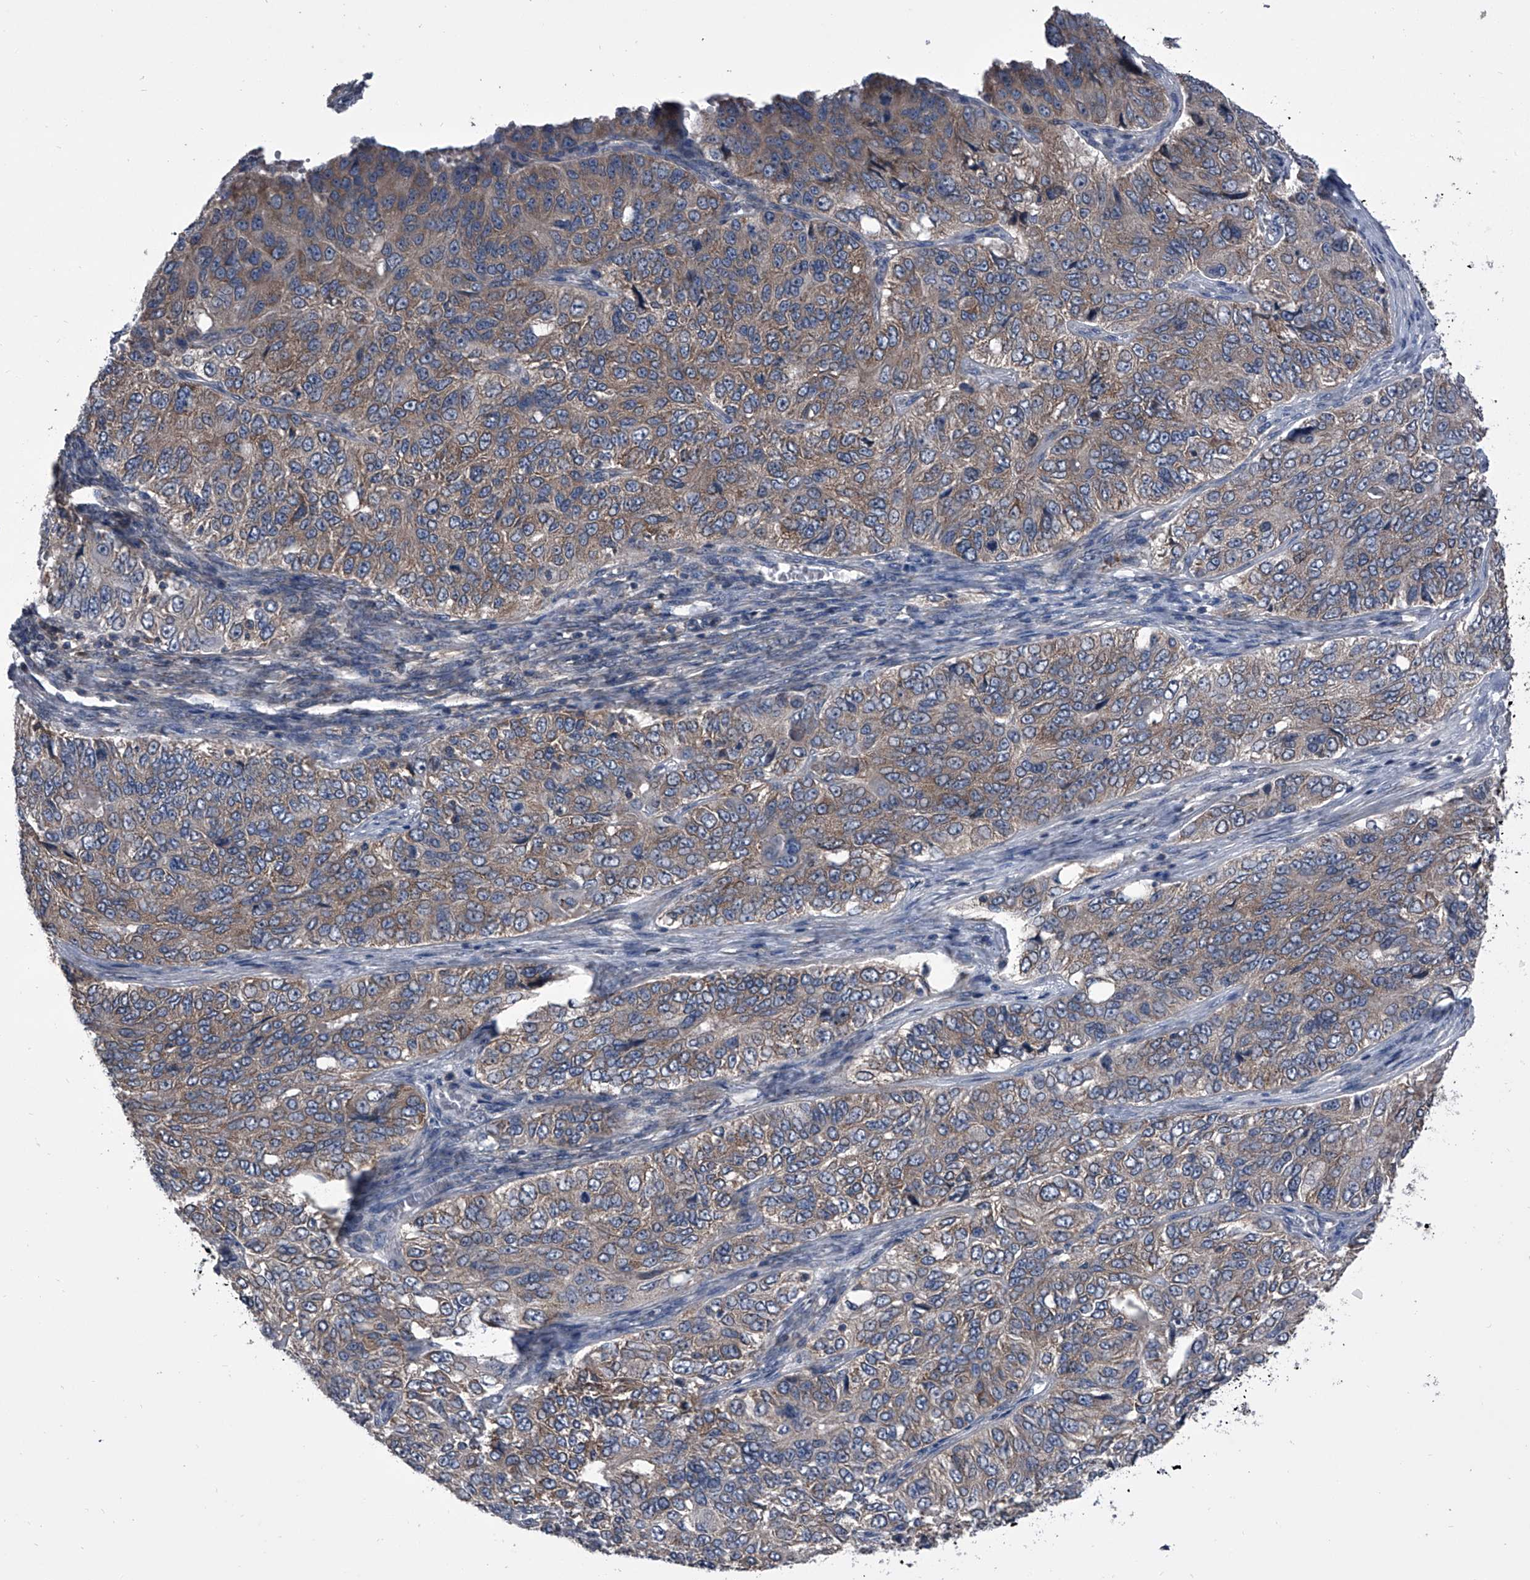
{"staining": {"intensity": "moderate", "quantity": ">75%", "location": "cytoplasmic/membranous"}, "tissue": "ovarian cancer", "cell_type": "Tumor cells", "image_type": "cancer", "snomed": [{"axis": "morphology", "description": "Carcinoma, endometroid"}, {"axis": "topography", "description": "Ovary"}], "caption": "Ovarian cancer stained for a protein (brown) demonstrates moderate cytoplasmic/membranous positive staining in about >75% of tumor cells.", "gene": "PIP5K1A", "patient": {"sex": "female", "age": 51}}